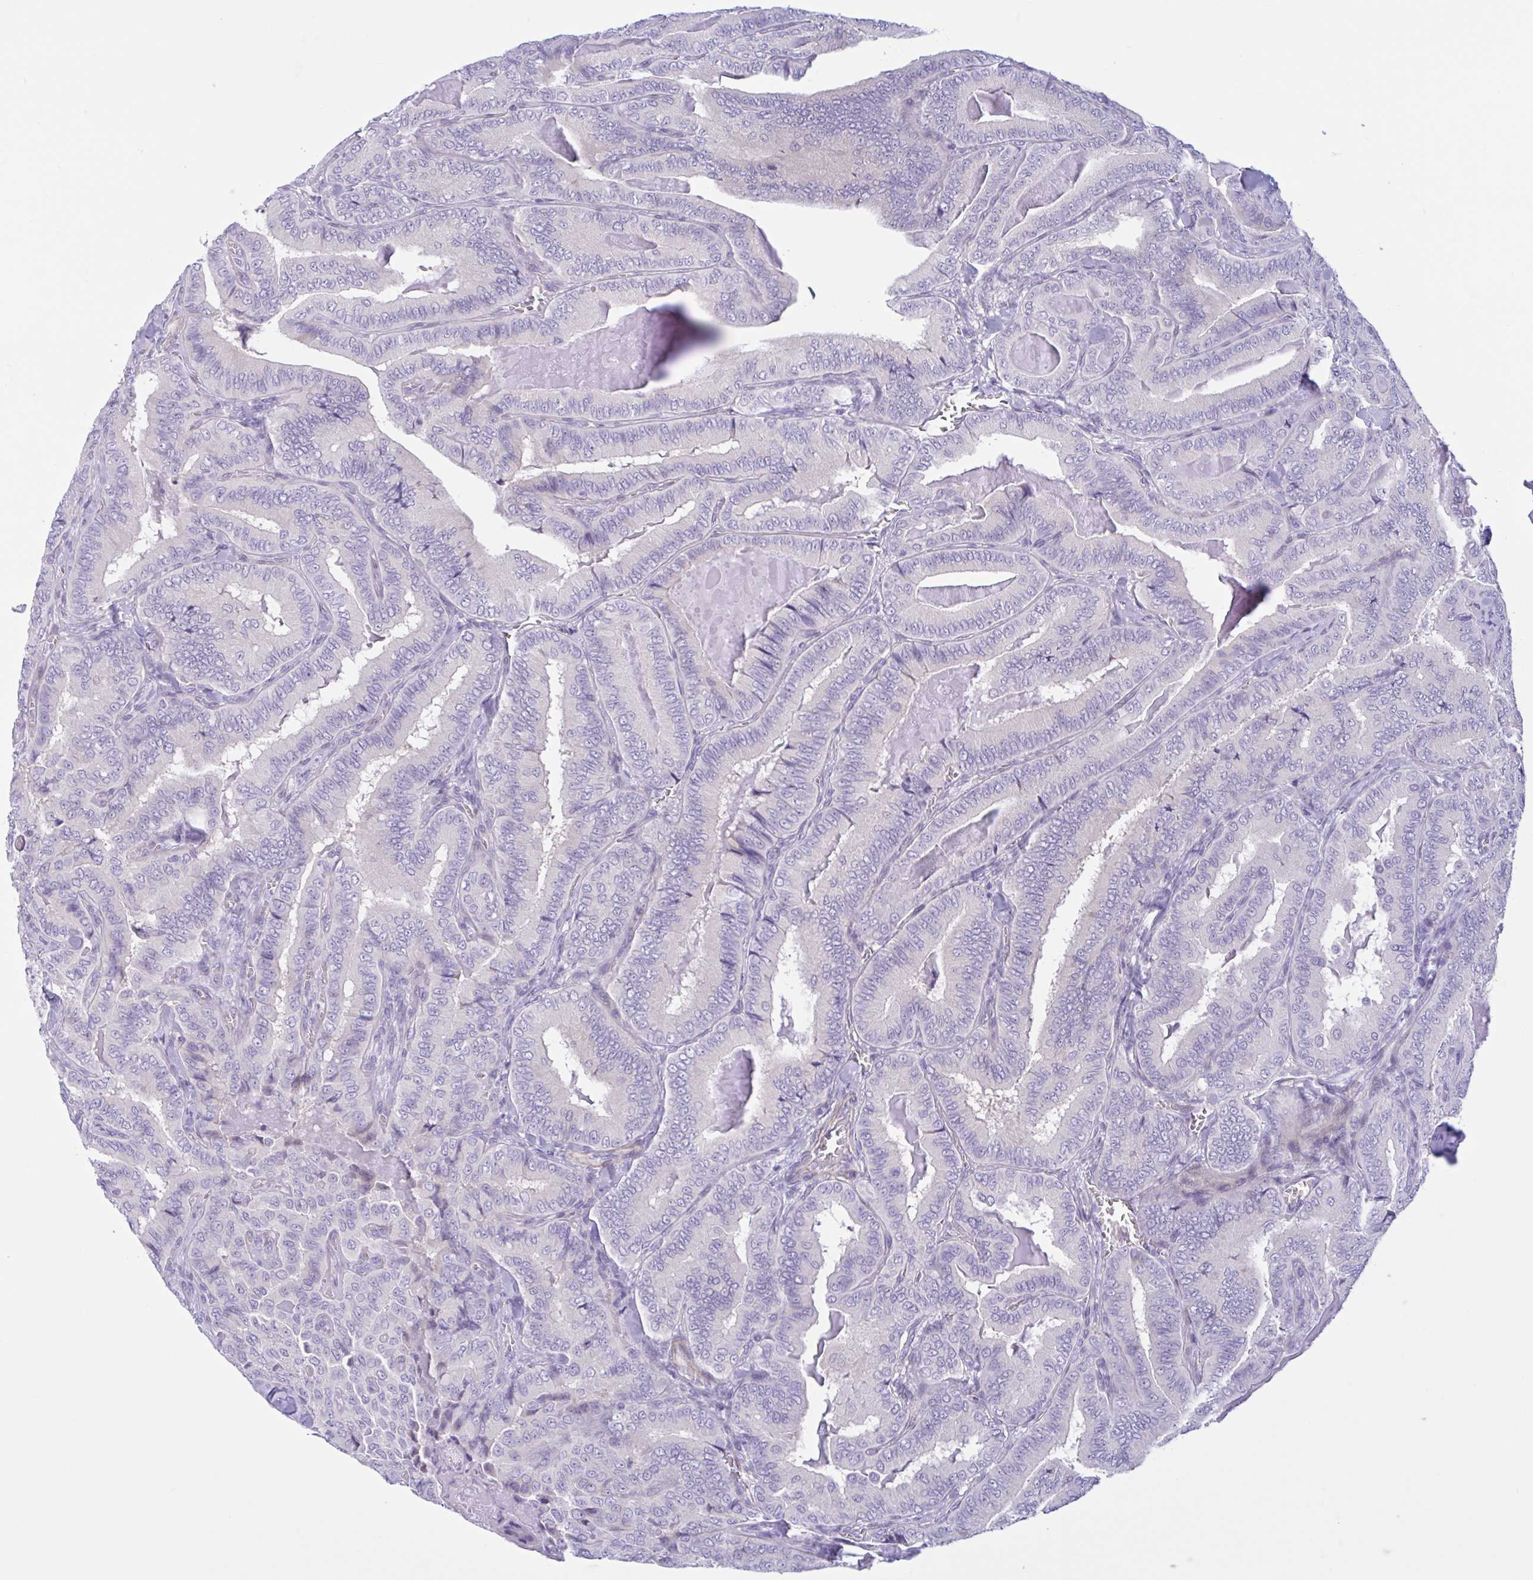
{"staining": {"intensity": "negative", "quantity": "none", "location": "none"}, "tissue": "thyroid cancer", "cell_type": "Tumor cells", "image_type": "cancer", "snomed": [{"axis": "morphology", "description": "Papillary adenocarcinoma, NOS"}, {"axis": "topography", "description": "Thyroid gland"}], "caption": "Tumor cells are negative for brown protein staining in thyroid cancer.", "gene": "AHCYL2", "patient": {"sex": "male", "age": 61}}